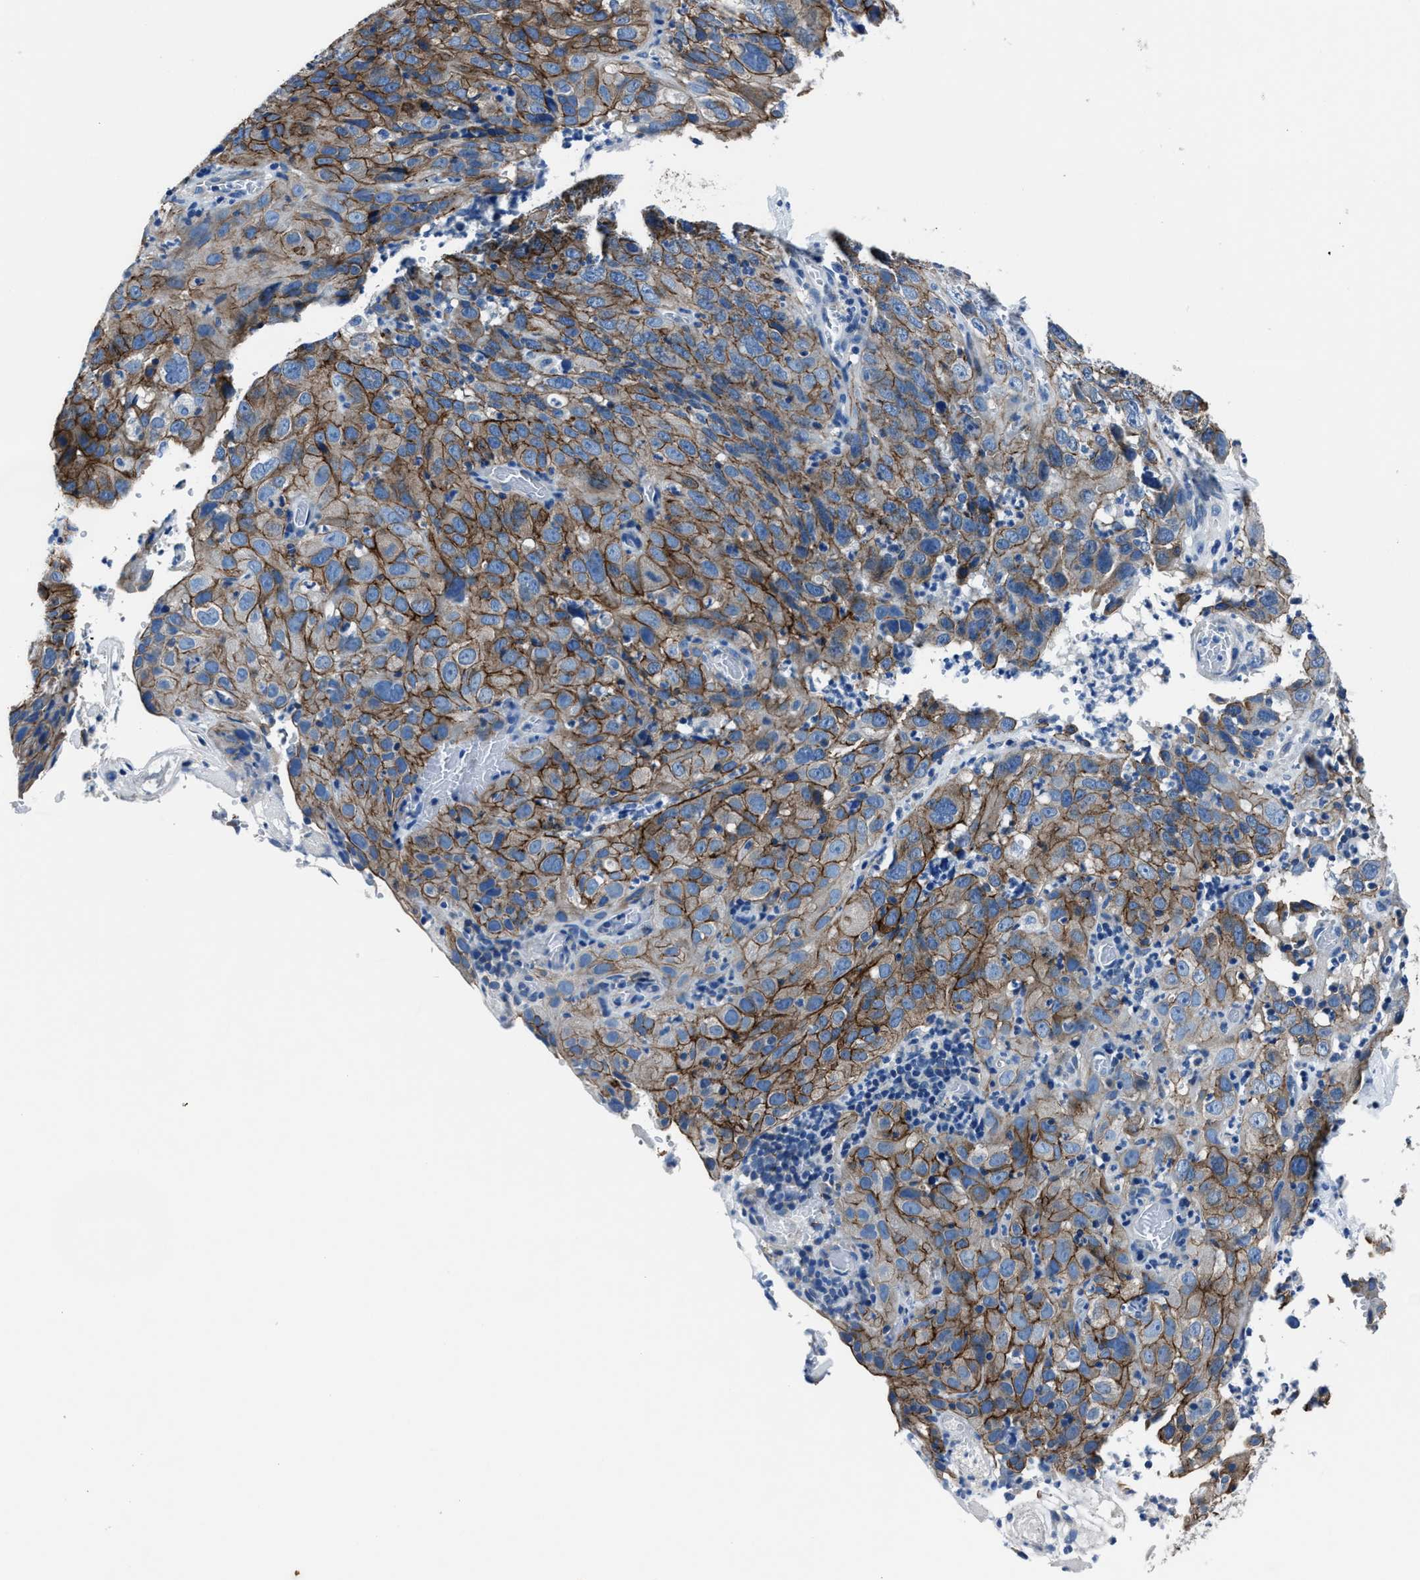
{"staining": {"intensity": "moderate", "quantity": ">75%", "location": "cytoplasmic/membranous"}, "tissue": "cervical cancer", "cell_type": "Tumor cells", "image_type": "cancer", "snomed": [{"axis": "morphology", "description": "Squamous cell carcinoma, NOS"}, {"axis": "topography", "description": "Cervix"}], "caption": "Immunohistochemical staining of human cervical squamous cell carcinoma reveals medium levels of moderate cytoplasmic/membranous expression in approximately >75% of tumor cells.", "gene": "LMO7", "patient": {"sex": "female", "age": 32}}